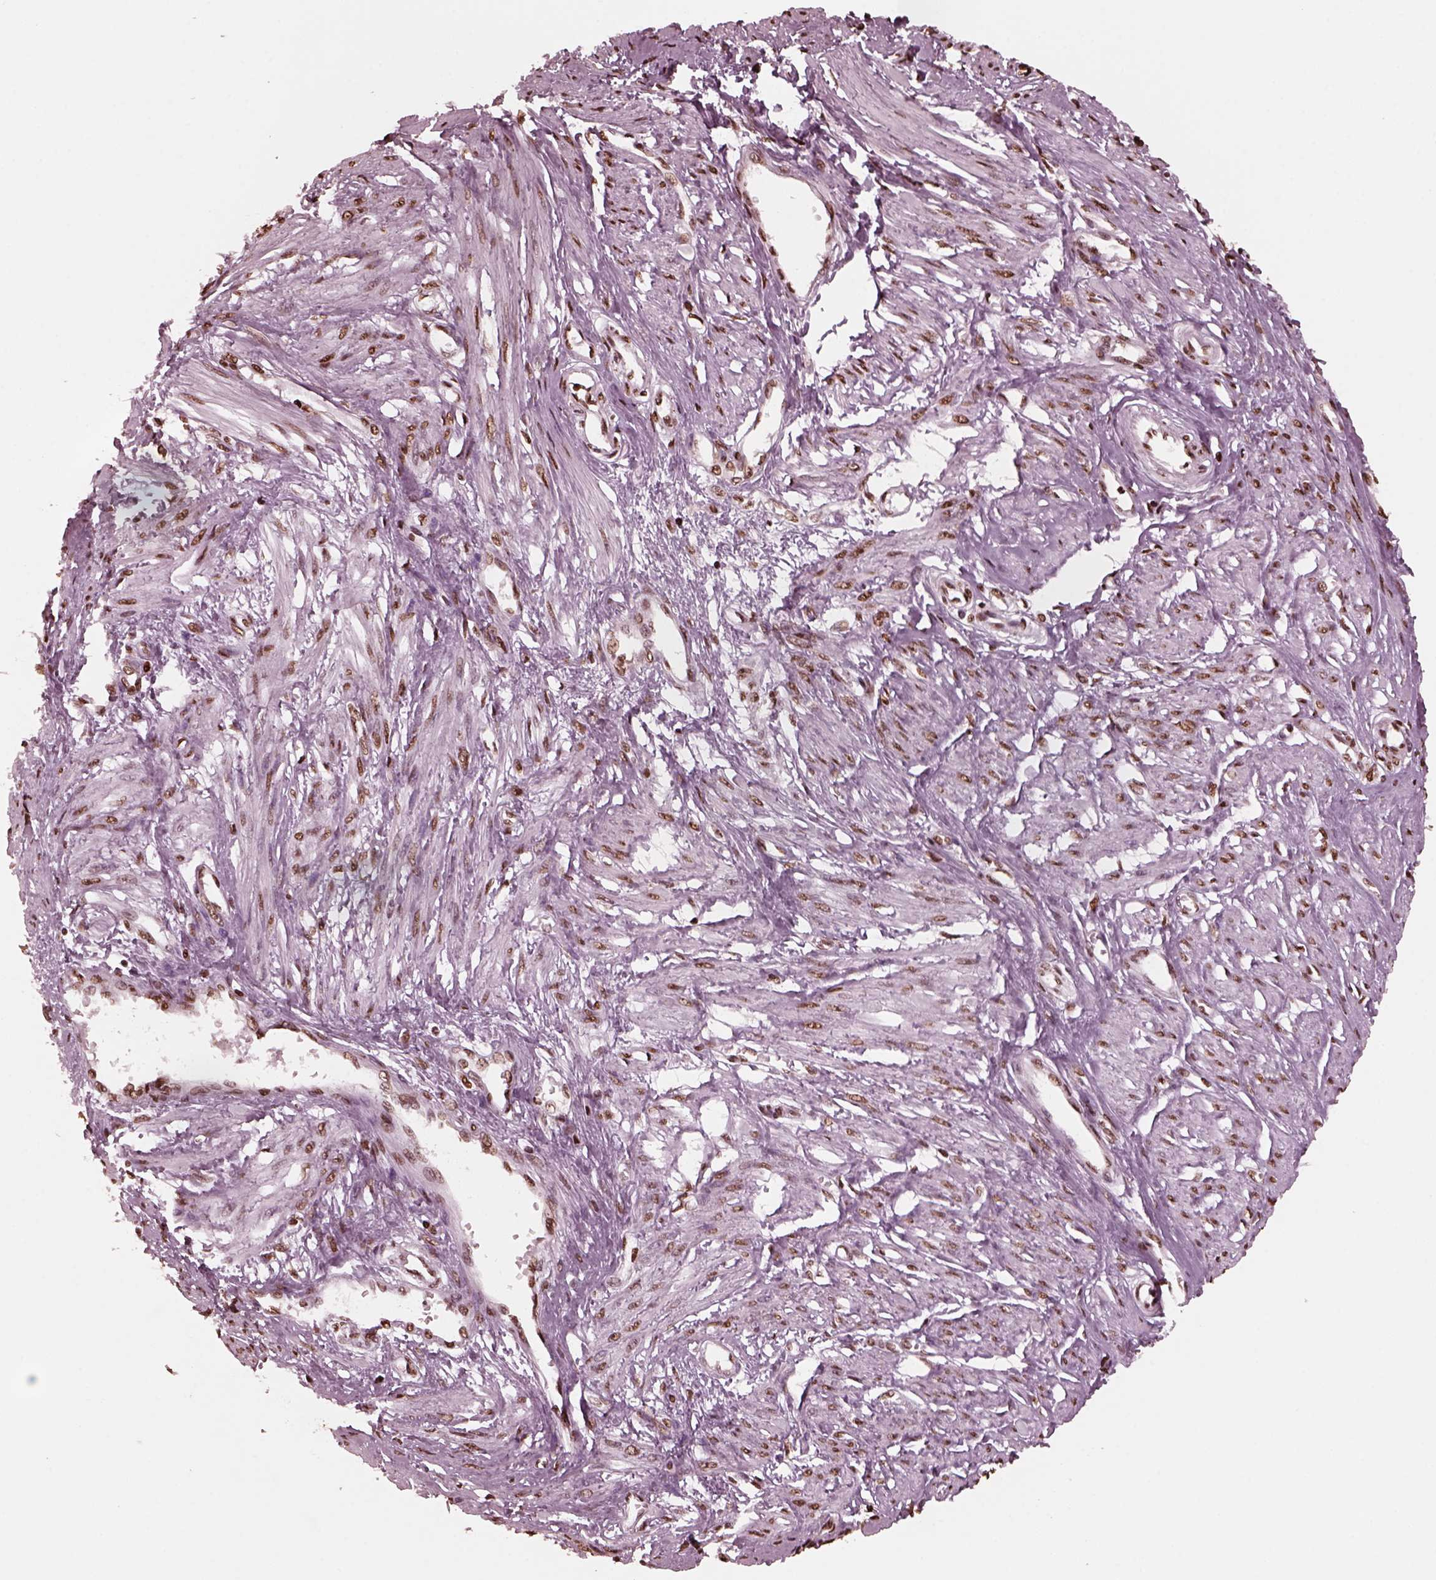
{"staining": {"intensity": "moderate", "quantity": ">75%", "location": "nuclear"}, "tissue": "smooth muscle", "cell_type": "Smooth muscle cells", "image_type": "normal", "snomed": [{"axis": "morphology", "description": "Normal tissue, NOS"}, {"axis": "topography", "description": "Smooth muscle"}, {"axis": "topography", "description": "Uterus"}], "caption": "IHC image of unremarkable smooth muscle stained for a protein (brown), which exhibits medium levels of moderate nuclear expression in about >75% of smooth muscle cells.", "gene": "NSD1", "patient": {"sex": "female", "age": 39}}